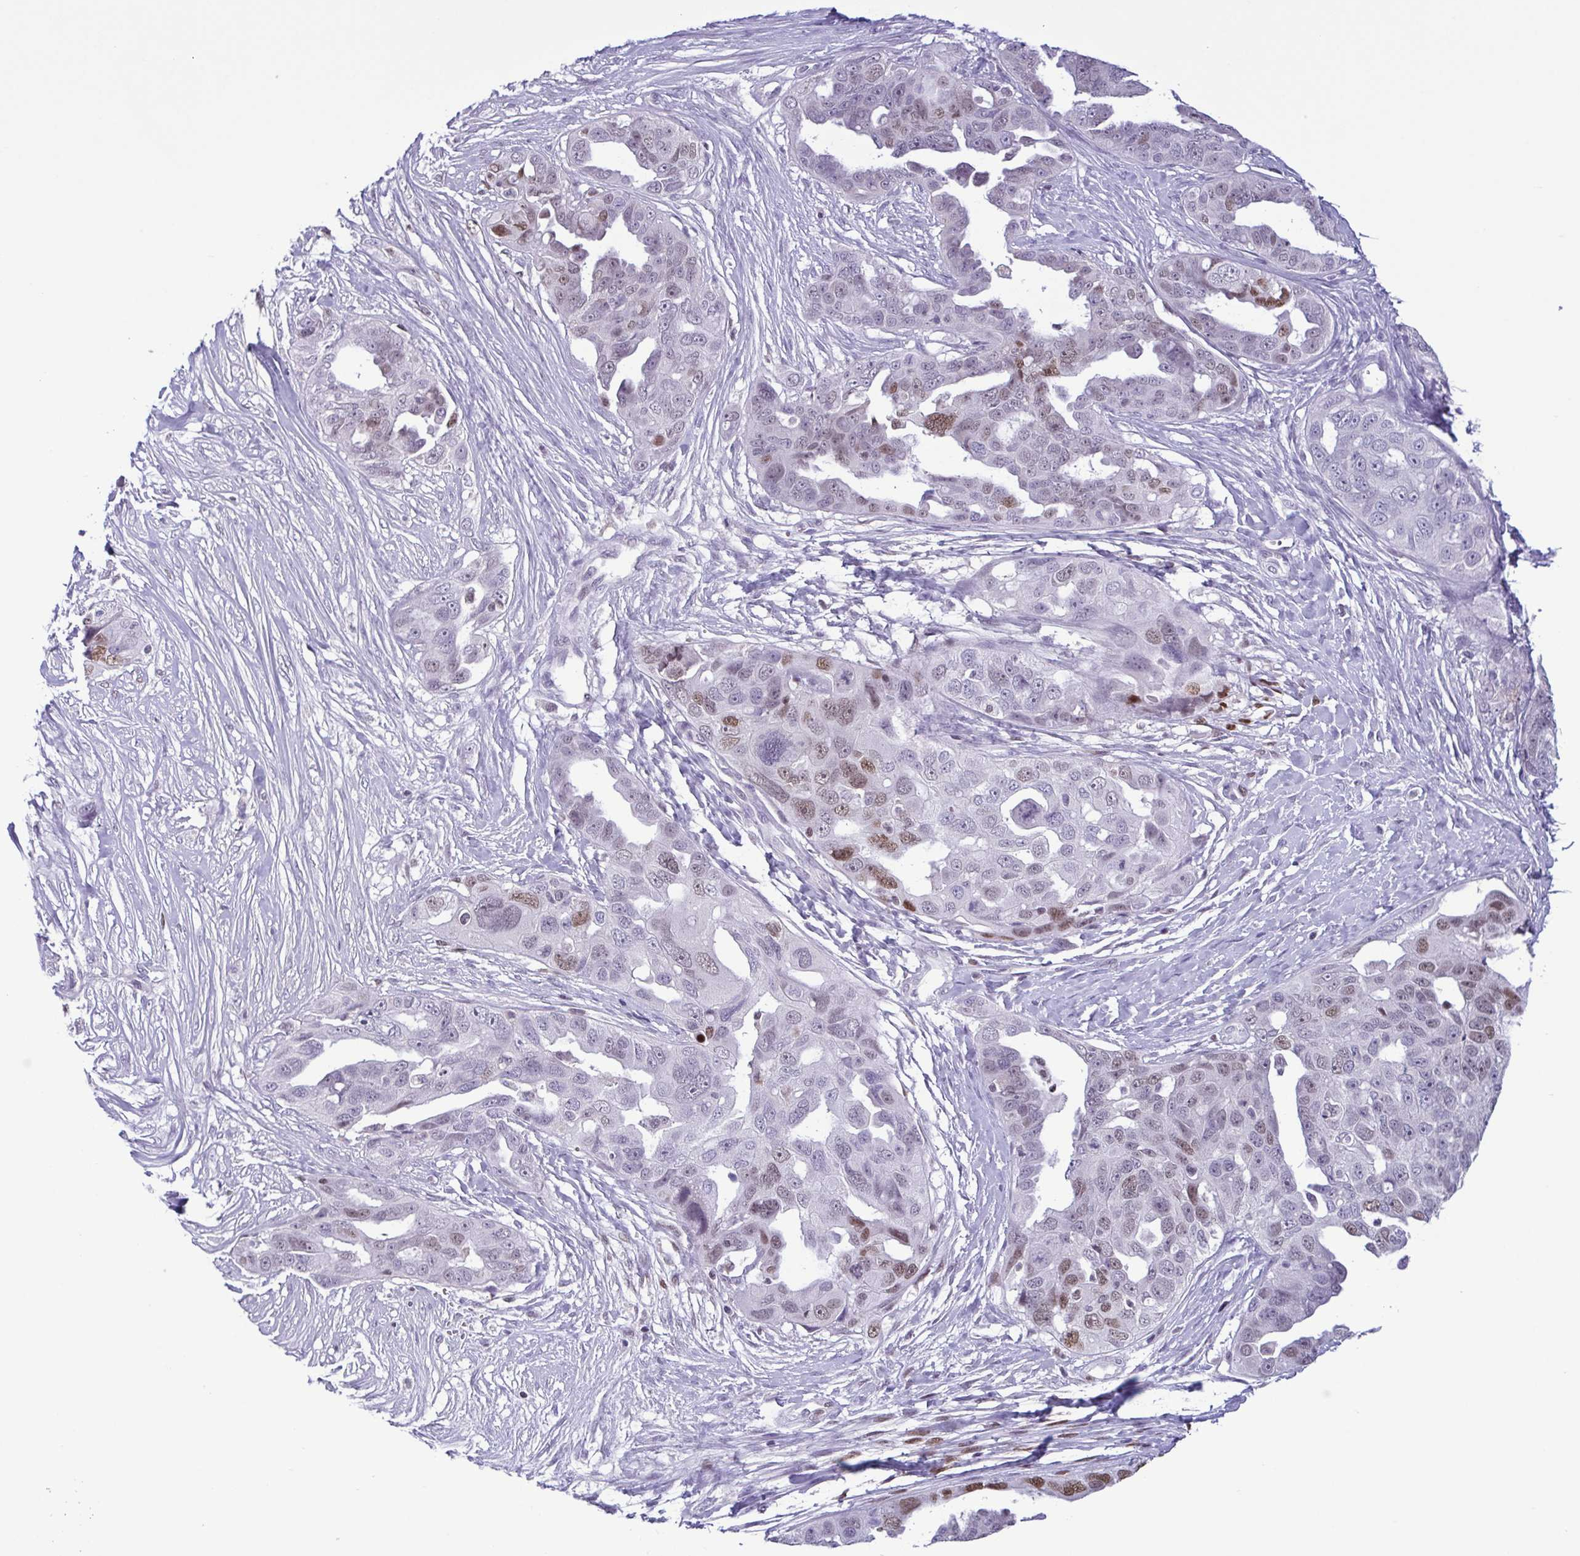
{"staining": {"intensity": "moderate", "quantity": "<25%", "location": "nuclear"}, "tissue": "ovarian cancer", "cell_type": "Tumor cells", "image_type": "cancer", "snomed": [{"axis": "morphology", "description": "Carcinoma, endometroid"}, {"axis": "topography", "description": "Ovary"}], "caption": "This photomicrograph reveals IHC staining of endometroid carcinoma (ovarian), with low moderate nuclear positivity in about <25% of tumor cells.", "gene": "IRF1", "patient": {"sex": "female", "age": 70}}